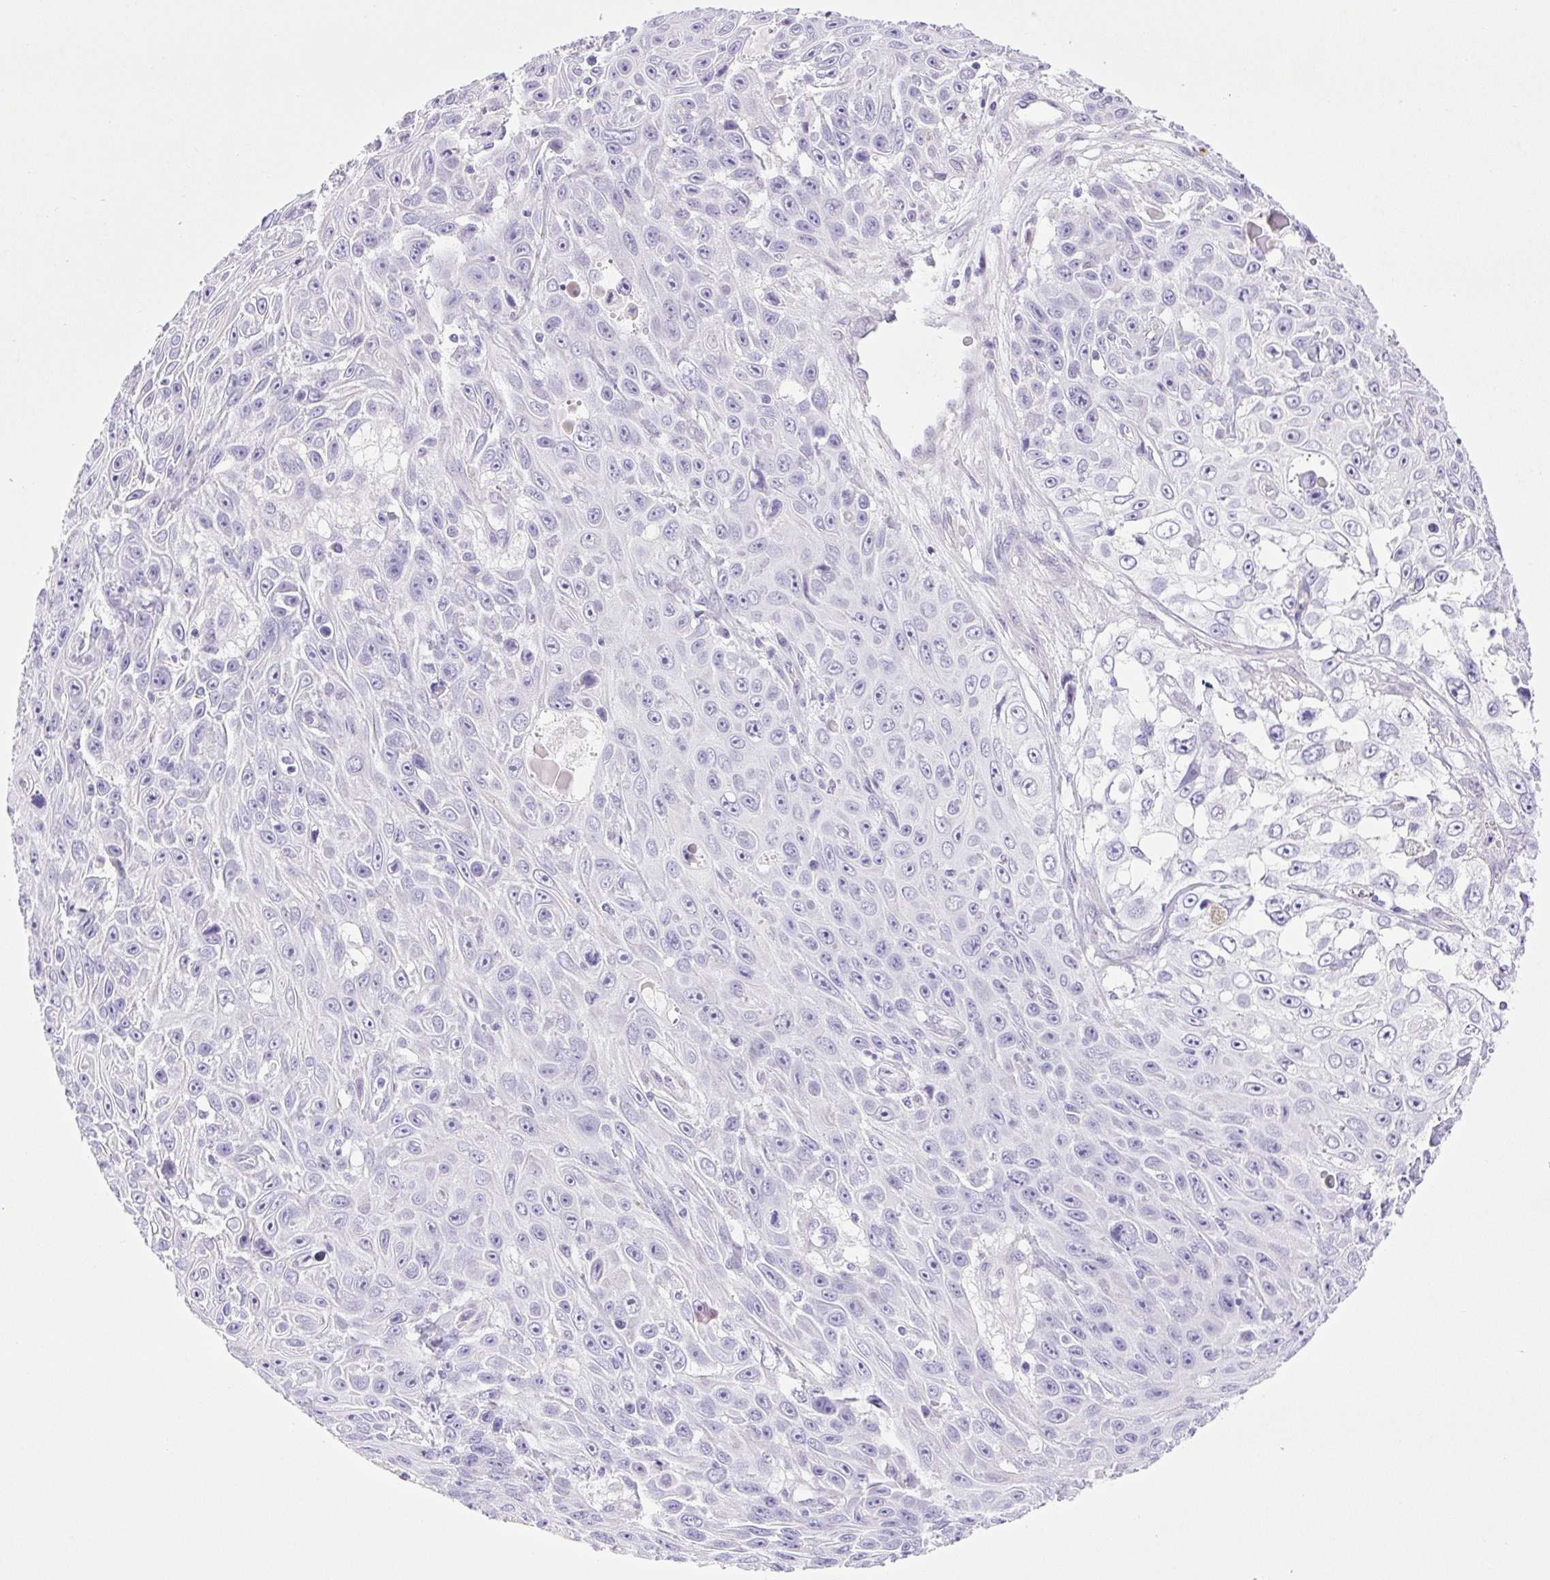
{"staining": {"intensity": "negative", "quantity": "none", "location": "none"}, "tissue": "skin cancer", "cell_type": "Tumor cells", "image_type": "cancer", "snomed": [{"axis": "morphology", "description": "Squamous cell carcinoma, NOS"}, {"axis": "topography", "description": "Skin"}], "caption": "Immunohistochemistry of skin cancer (squamous cell carcinoma) demonstrates no expression in tumor cells.", "gene": "CDSN", "patient": {"sex": "male", "age": 82}}